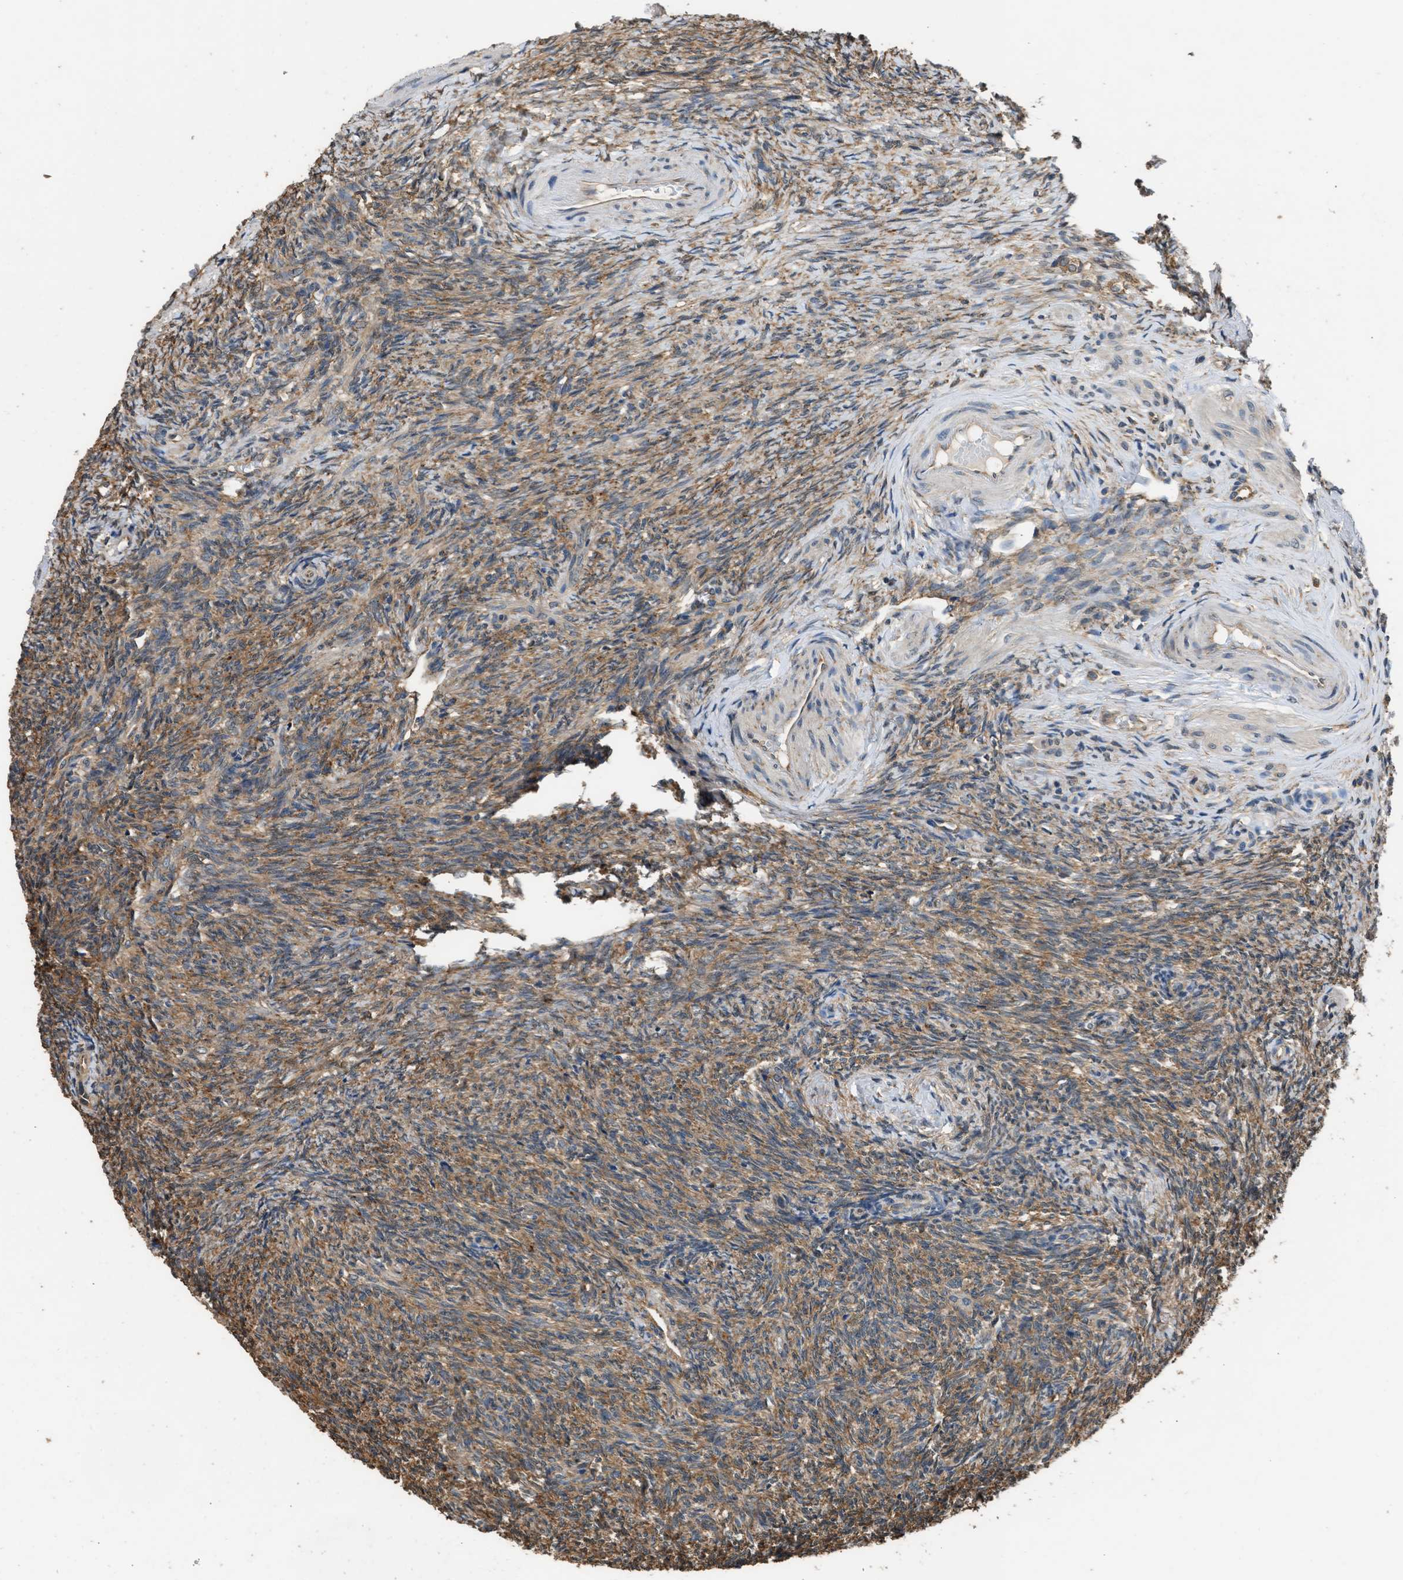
{"staining": {"intensity": "moderate", "quantity": ">75%", "location": "cytoplasmic/membranous"}, "tissue": "ovary", "cell_type": "Follicle cells", "image_type": "normal", "snomed": [{"axis": "morphology", "description": "Normal tissue, NOS"}, {"axis": "topography", "description": "Ovary"}], "caption": "A medium amount of moderate cytoplasmic/membranous expression is seen in about >75% of follicle cells in normal ovary.", "gene": "SLC36A4", "patient": {"sex": "female", "age": 41}}